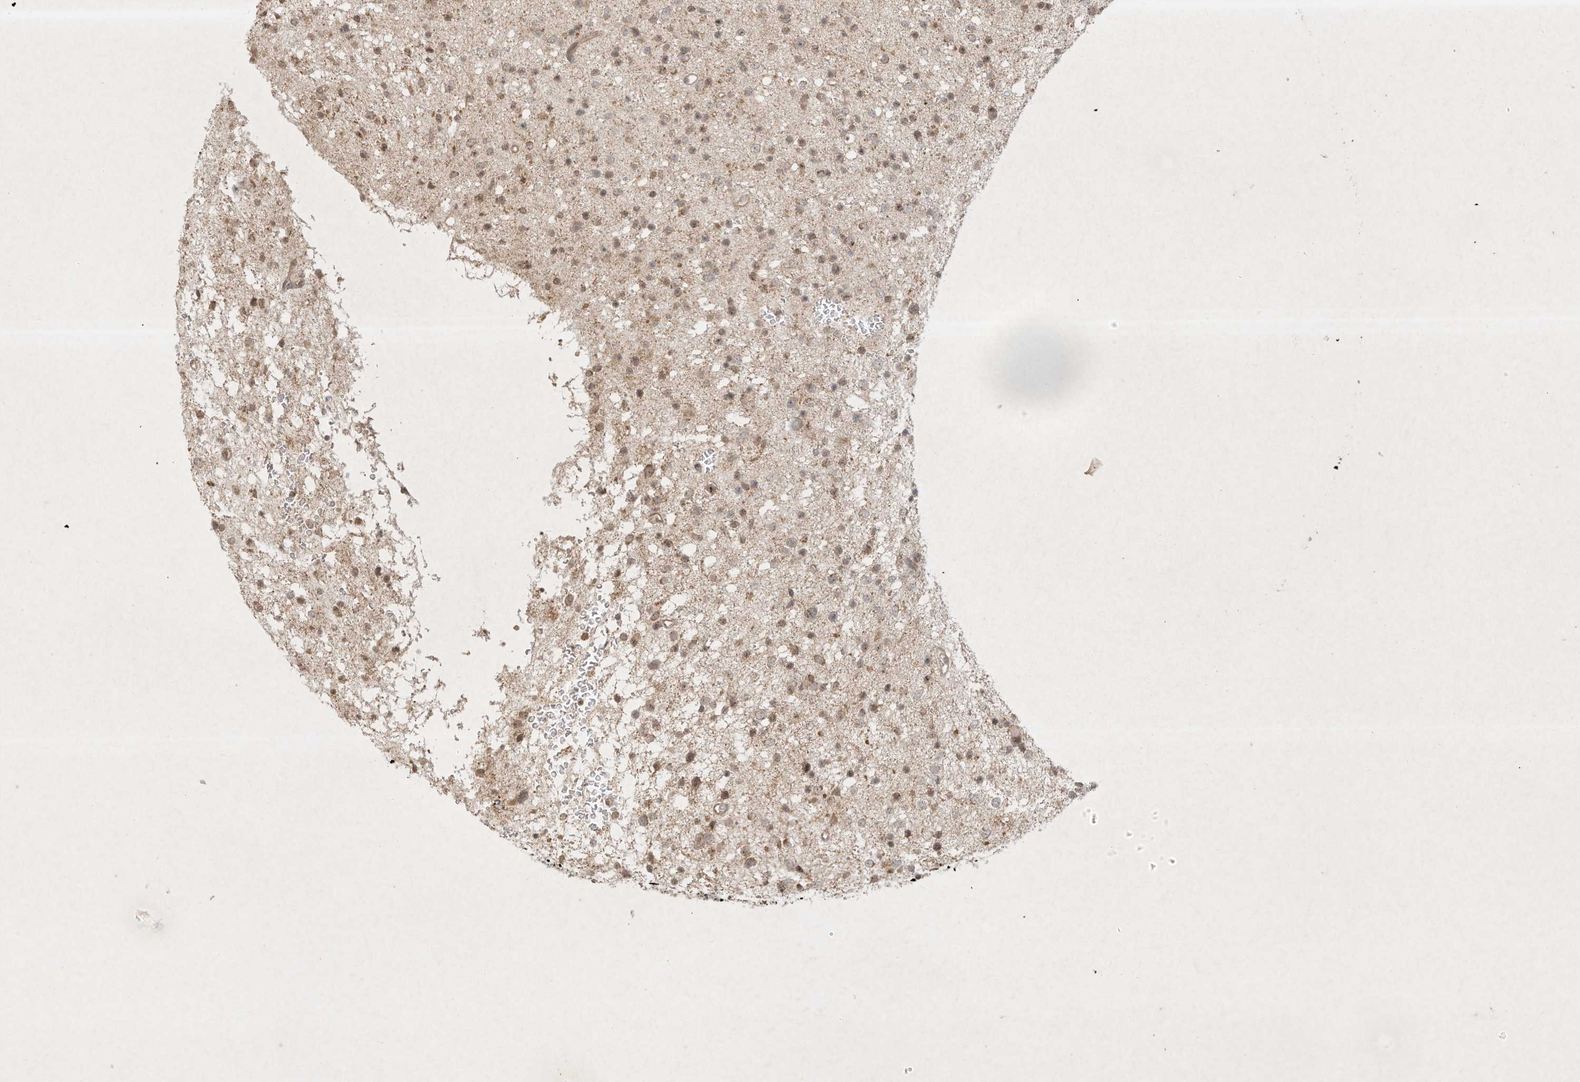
{"staining": {"intensity": "weak", "quantity": ">75%", "location": "cytoplasmic/membranous"}, "tissue": "glioma", "cell_type": "Tumor cells", "image_type": "cancer", "snomed": [{"axis": "morphology", "description": "Glioma, malignant, Low grade"}, {"axis": "topography", "description": "Brain"}], "caption": "Immunohistochemical staining of malignant glioma (low-grade) shows low levels of weak cytoplasmic/membranous positivity in about >75% of tumor cells.", "gene": "BTRC", "patient": {"sex": "female", "age": 37}}